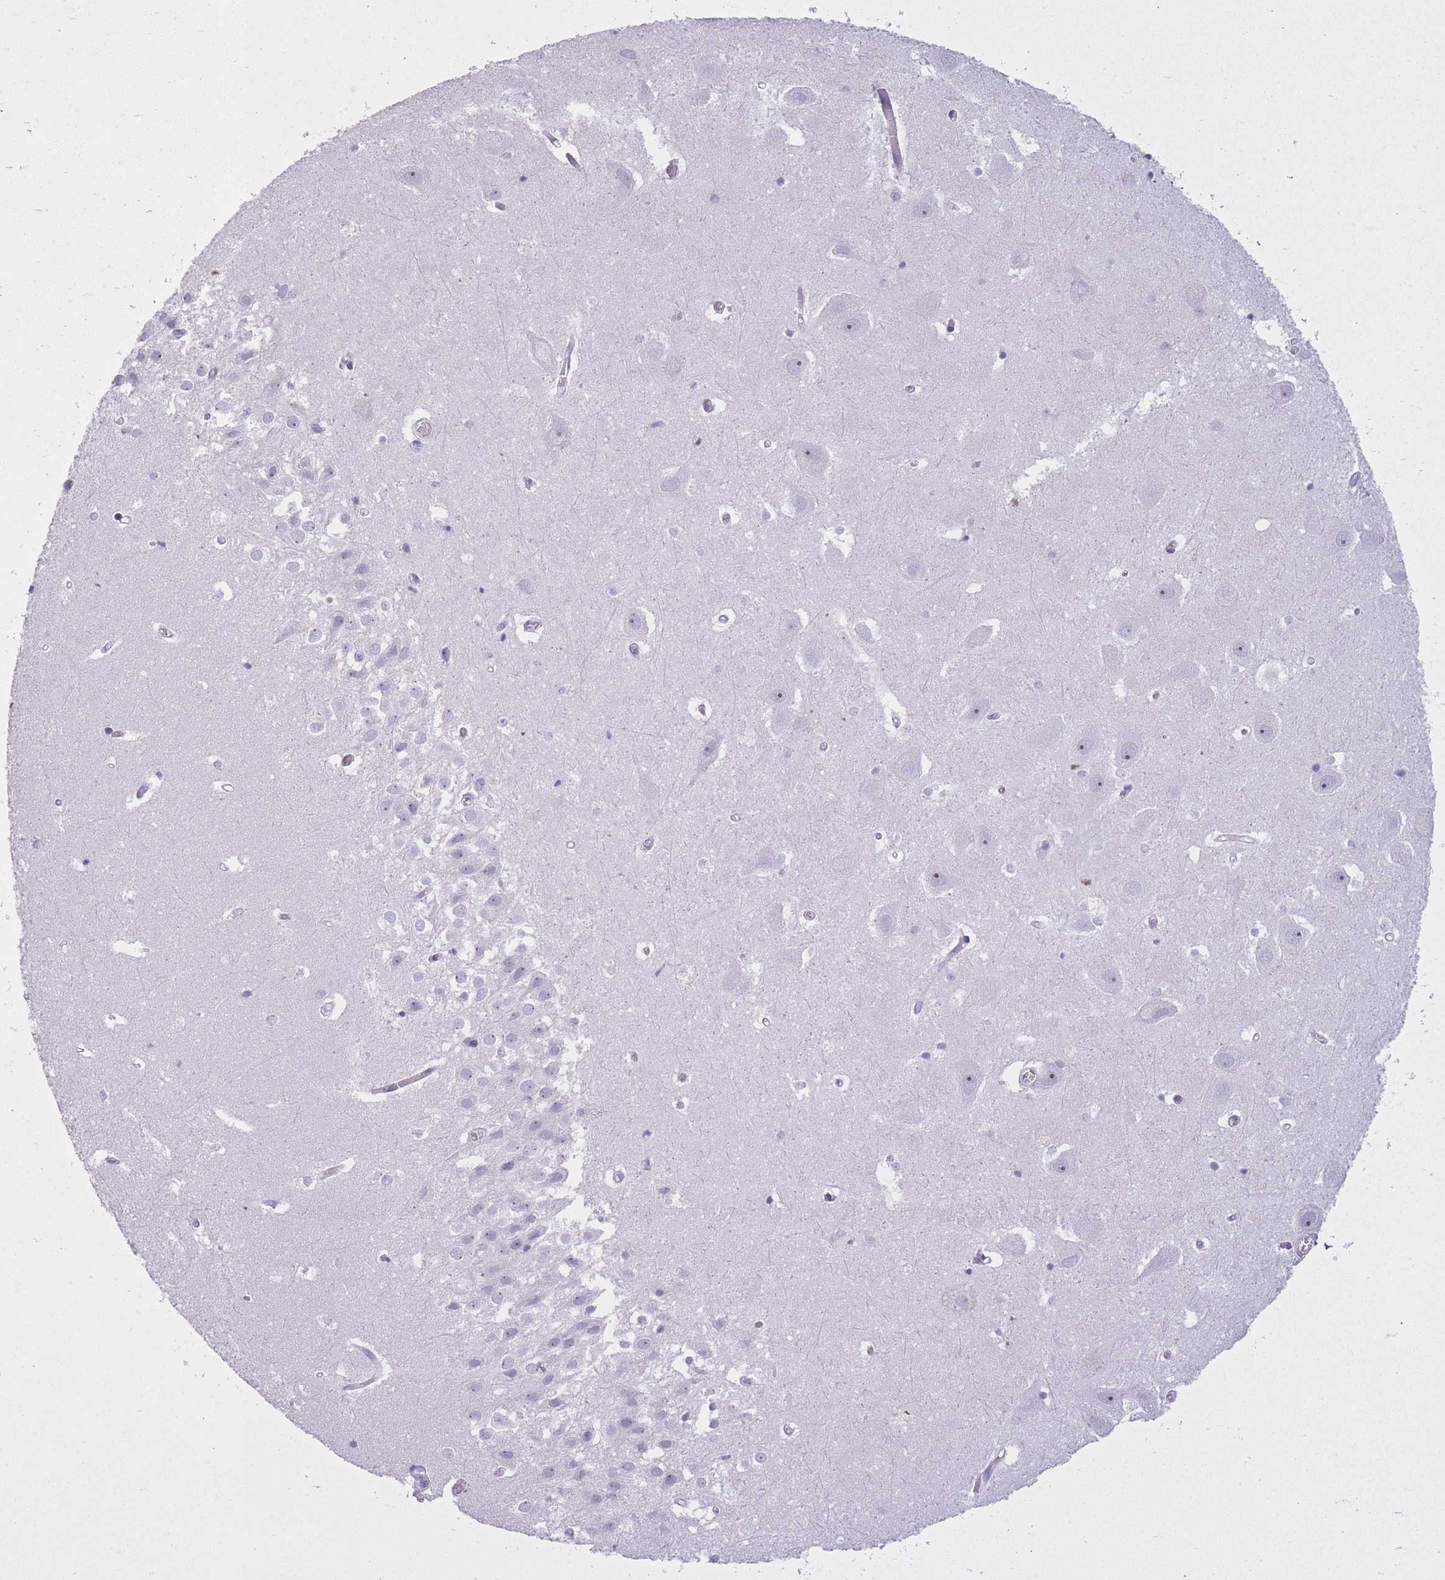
{"staining": {"intensity": "negative", "quantity": "none", "location": "none"}, "tissue": "hippocampus", "cell_type": "Glial cells", "image_type": "normal", "snomed": [{"axis": "morphology", "description": "Normal tissue, NOS"}, {"axis": "topography", "description": "Hippocampus"}], "caption": "IHC of unremarkable hippocampus shows no staining in glial cells.", "gene": "GOLGA6A", "patient": {"sex": "female", "age": 52}}